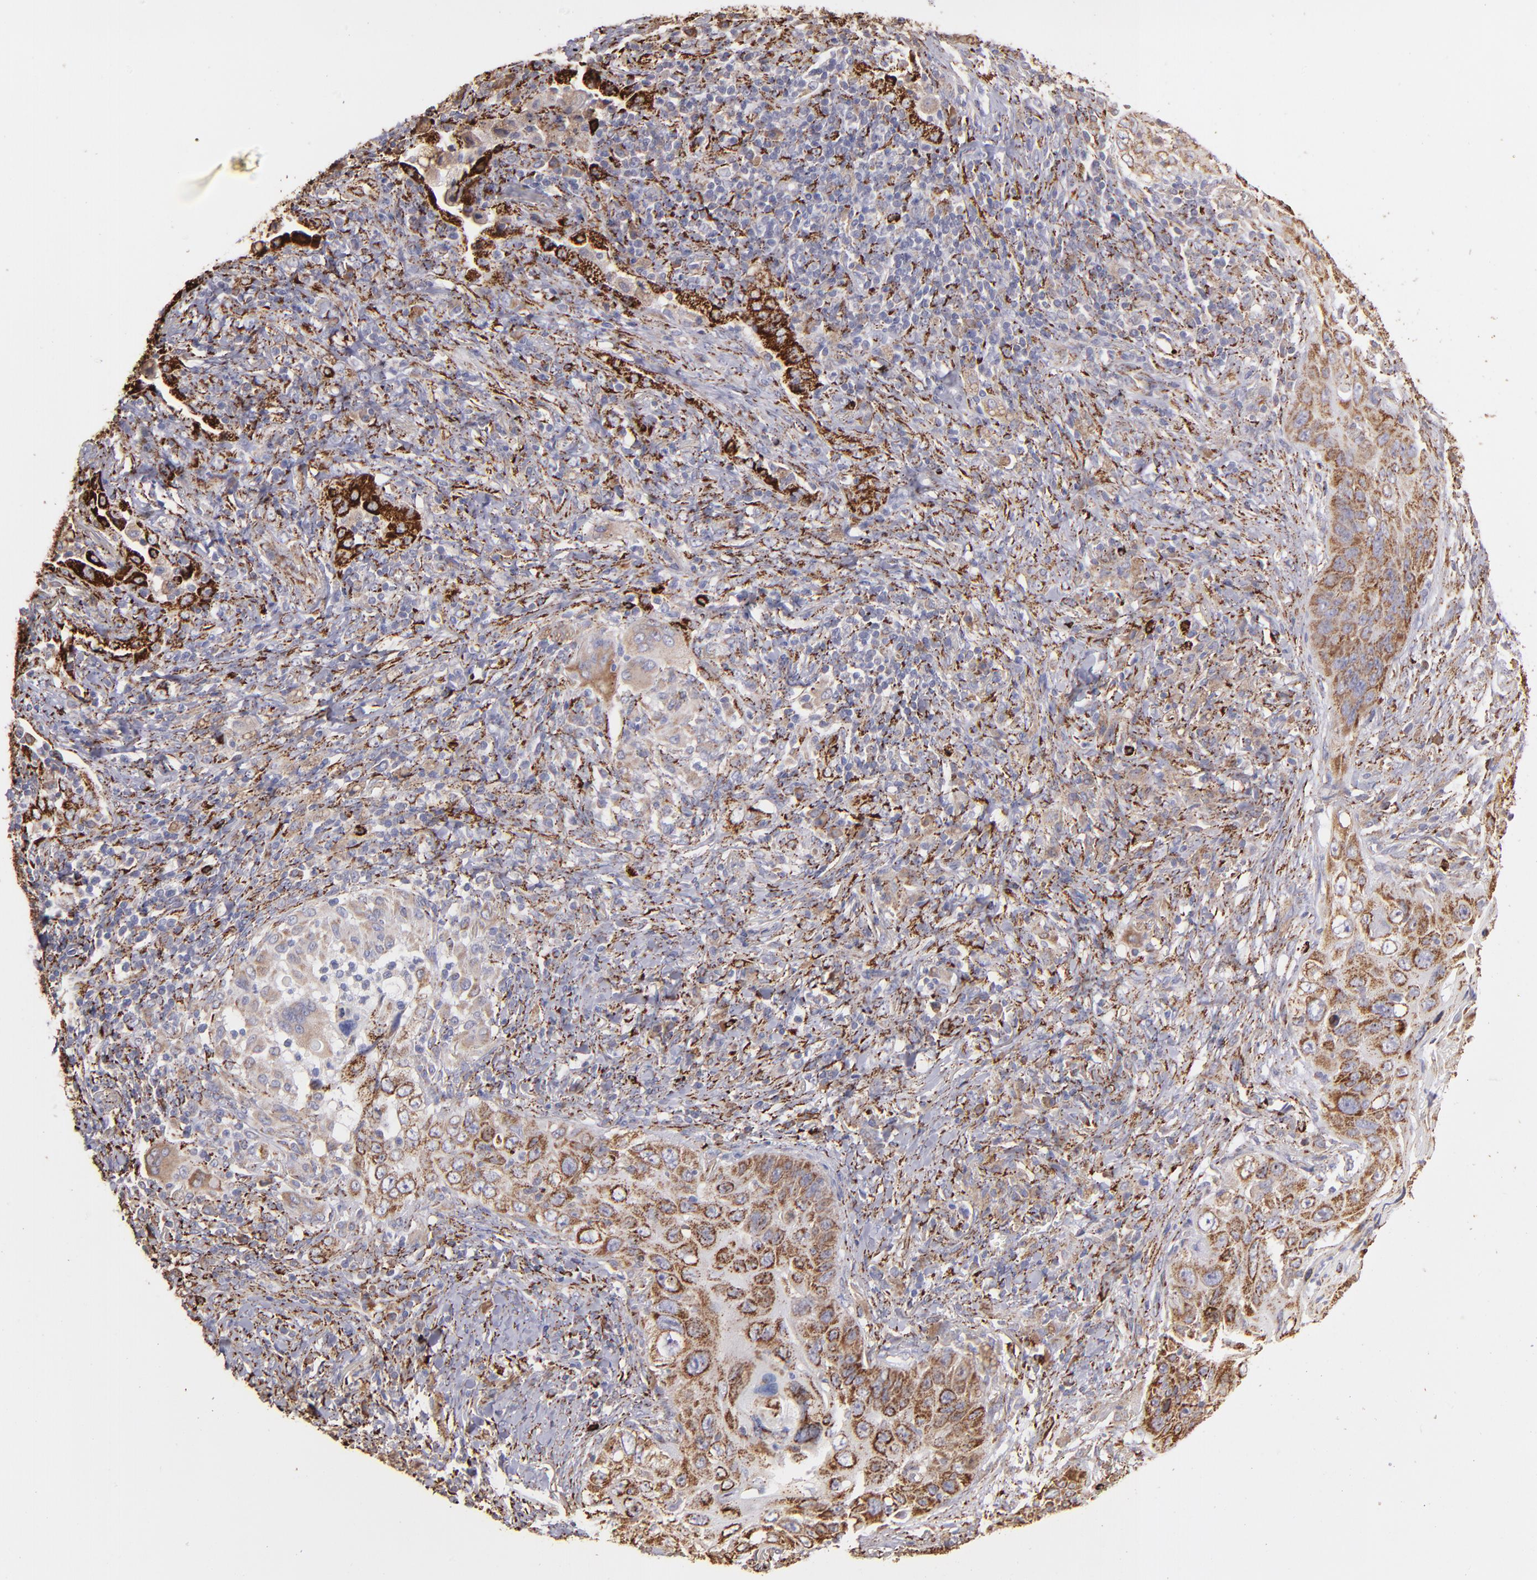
{"staining": {"intensity": "moderate", "quantity": ">75%", "location": "cytoplasmic/membranous"}, "tissue": "lung cancer", "cell_type": "Tumor cells", "image_type": "cancer", "snomed": [{"axis": "morphology", "description": "Squamous cell carcinoma, NOS"}, {"axis": "topography", "description": "Lung"}], "caption": "Lung cancer (squamous cell carcinoma) stained with immunohistochemistry (IHC) shows moderate cytoplasmic/membranous positivity in about >75% of tumor cells.", "gene": "MAOB", "patient": {"sex": "female", "age": 67}}